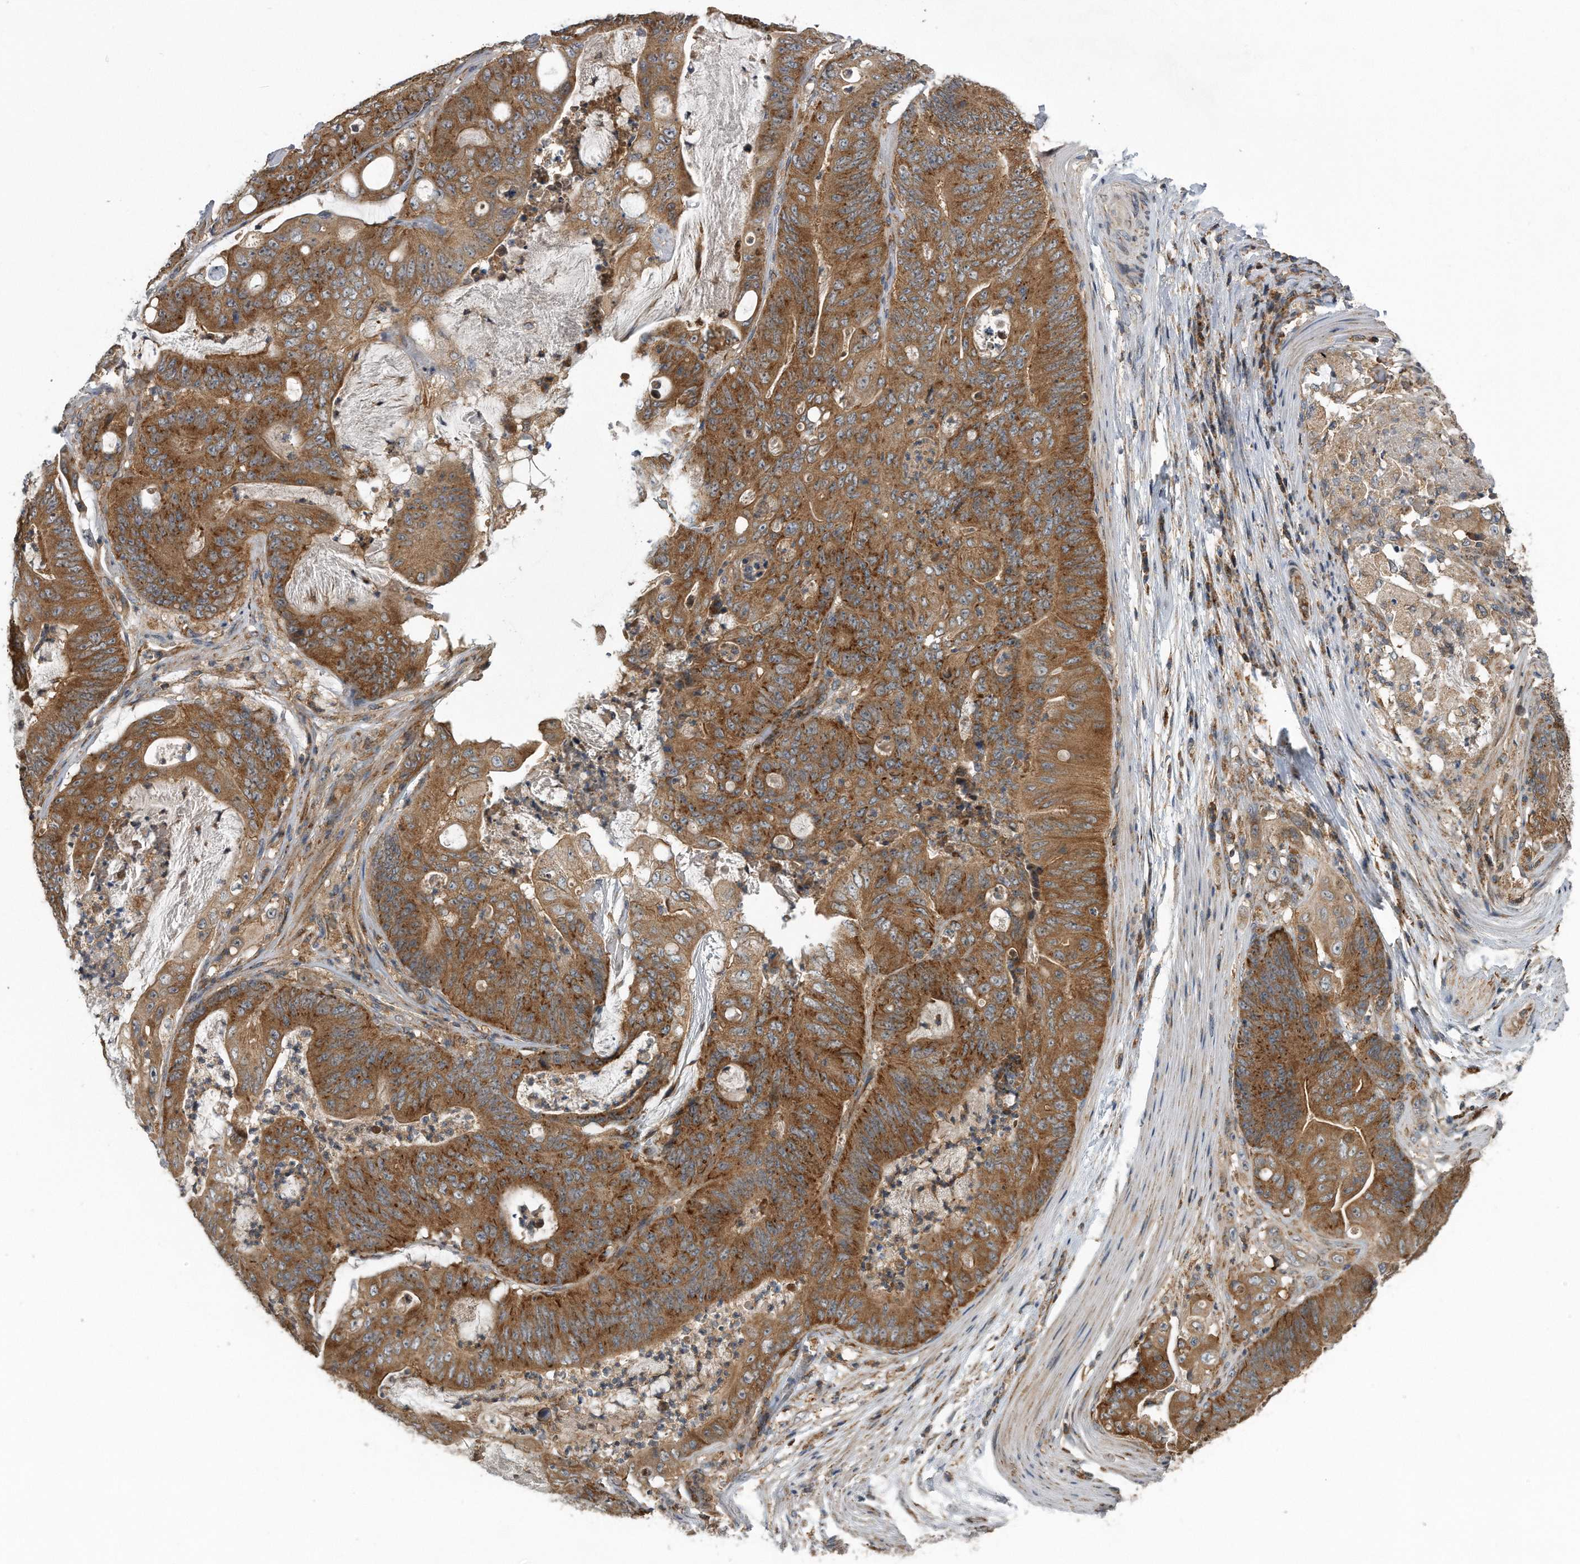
{"staining": {"intensity": "strong", "quantity": ">75%", "location": "cytoplasmic/membranous"}, "tissue": "stomach cancer", "cell_type": "Tumor cells", "image_type": "cancer", "snomed": [{"axis": "morphology", "description": "Adenocarcinoma, NOS"}, {"axis": "topography", "description": "Stomach"}], "caption": "Stomach cancer (adenocarcinoma) was stained to show a protein in brown. There is high levels of strong cytoplasmic/membranous expression in approximately >75% of tumor cells.", "gene": "ALPK2", "patient": {"sex": "female", "age": 73}}